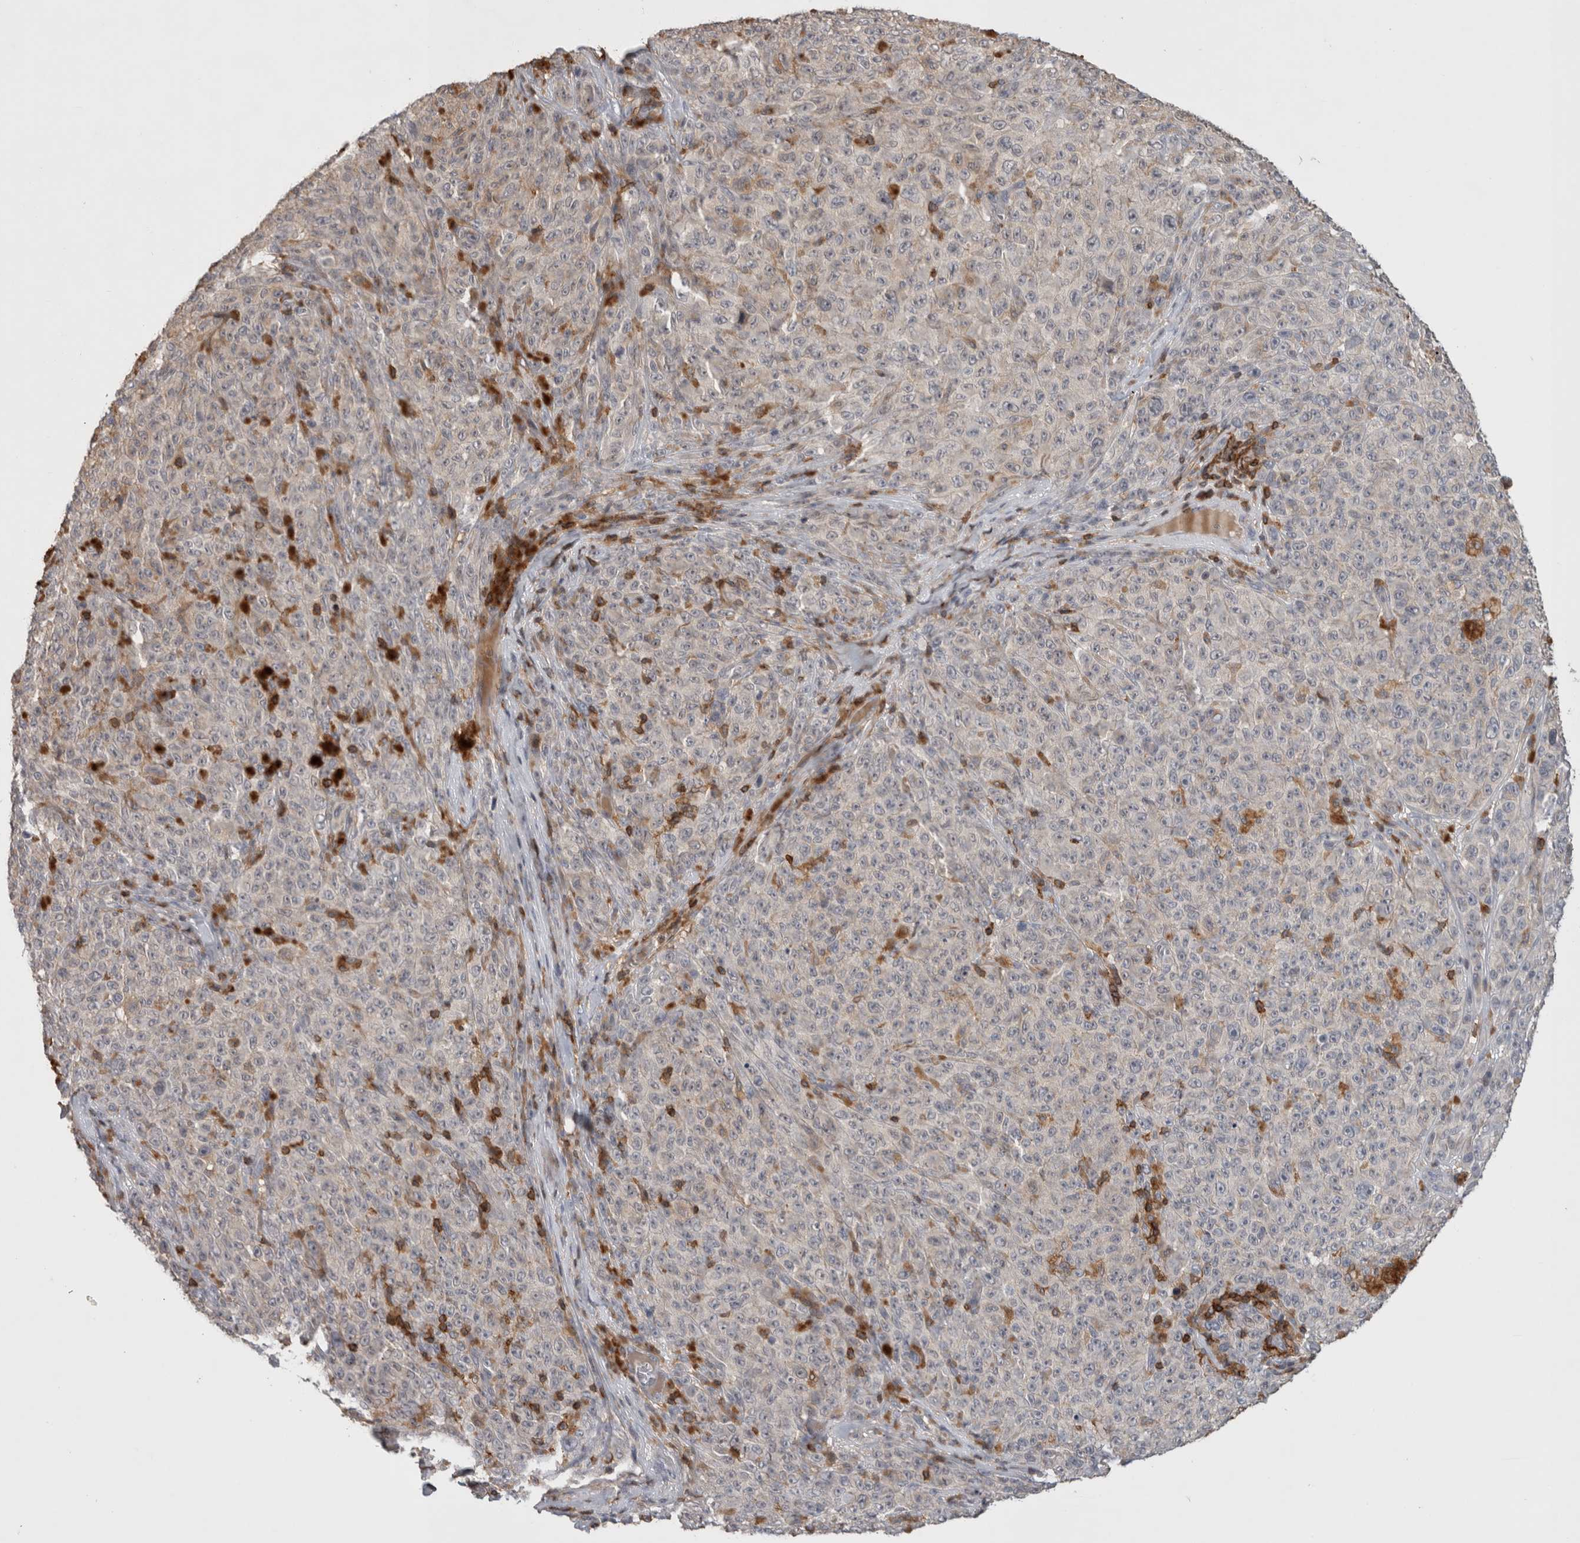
{"staining": {"intensity": "negative", "quantity": "none", "location": "none"}, "tissue": "melanoma", "cell_type": "Tumor cells", "image_type": "cancer", "snomed": [{"axis": "morphology", "description": "Malignant melanoma, NOS"}, {"axis": "topography", "description": "Skin"}], "caption": "This is an immunohistochemistry photomicrograph of human melanoma. There is no staining in tumor cells.", "gene": "GFRA2", "patient": {"sex": "female", "age": 82}}